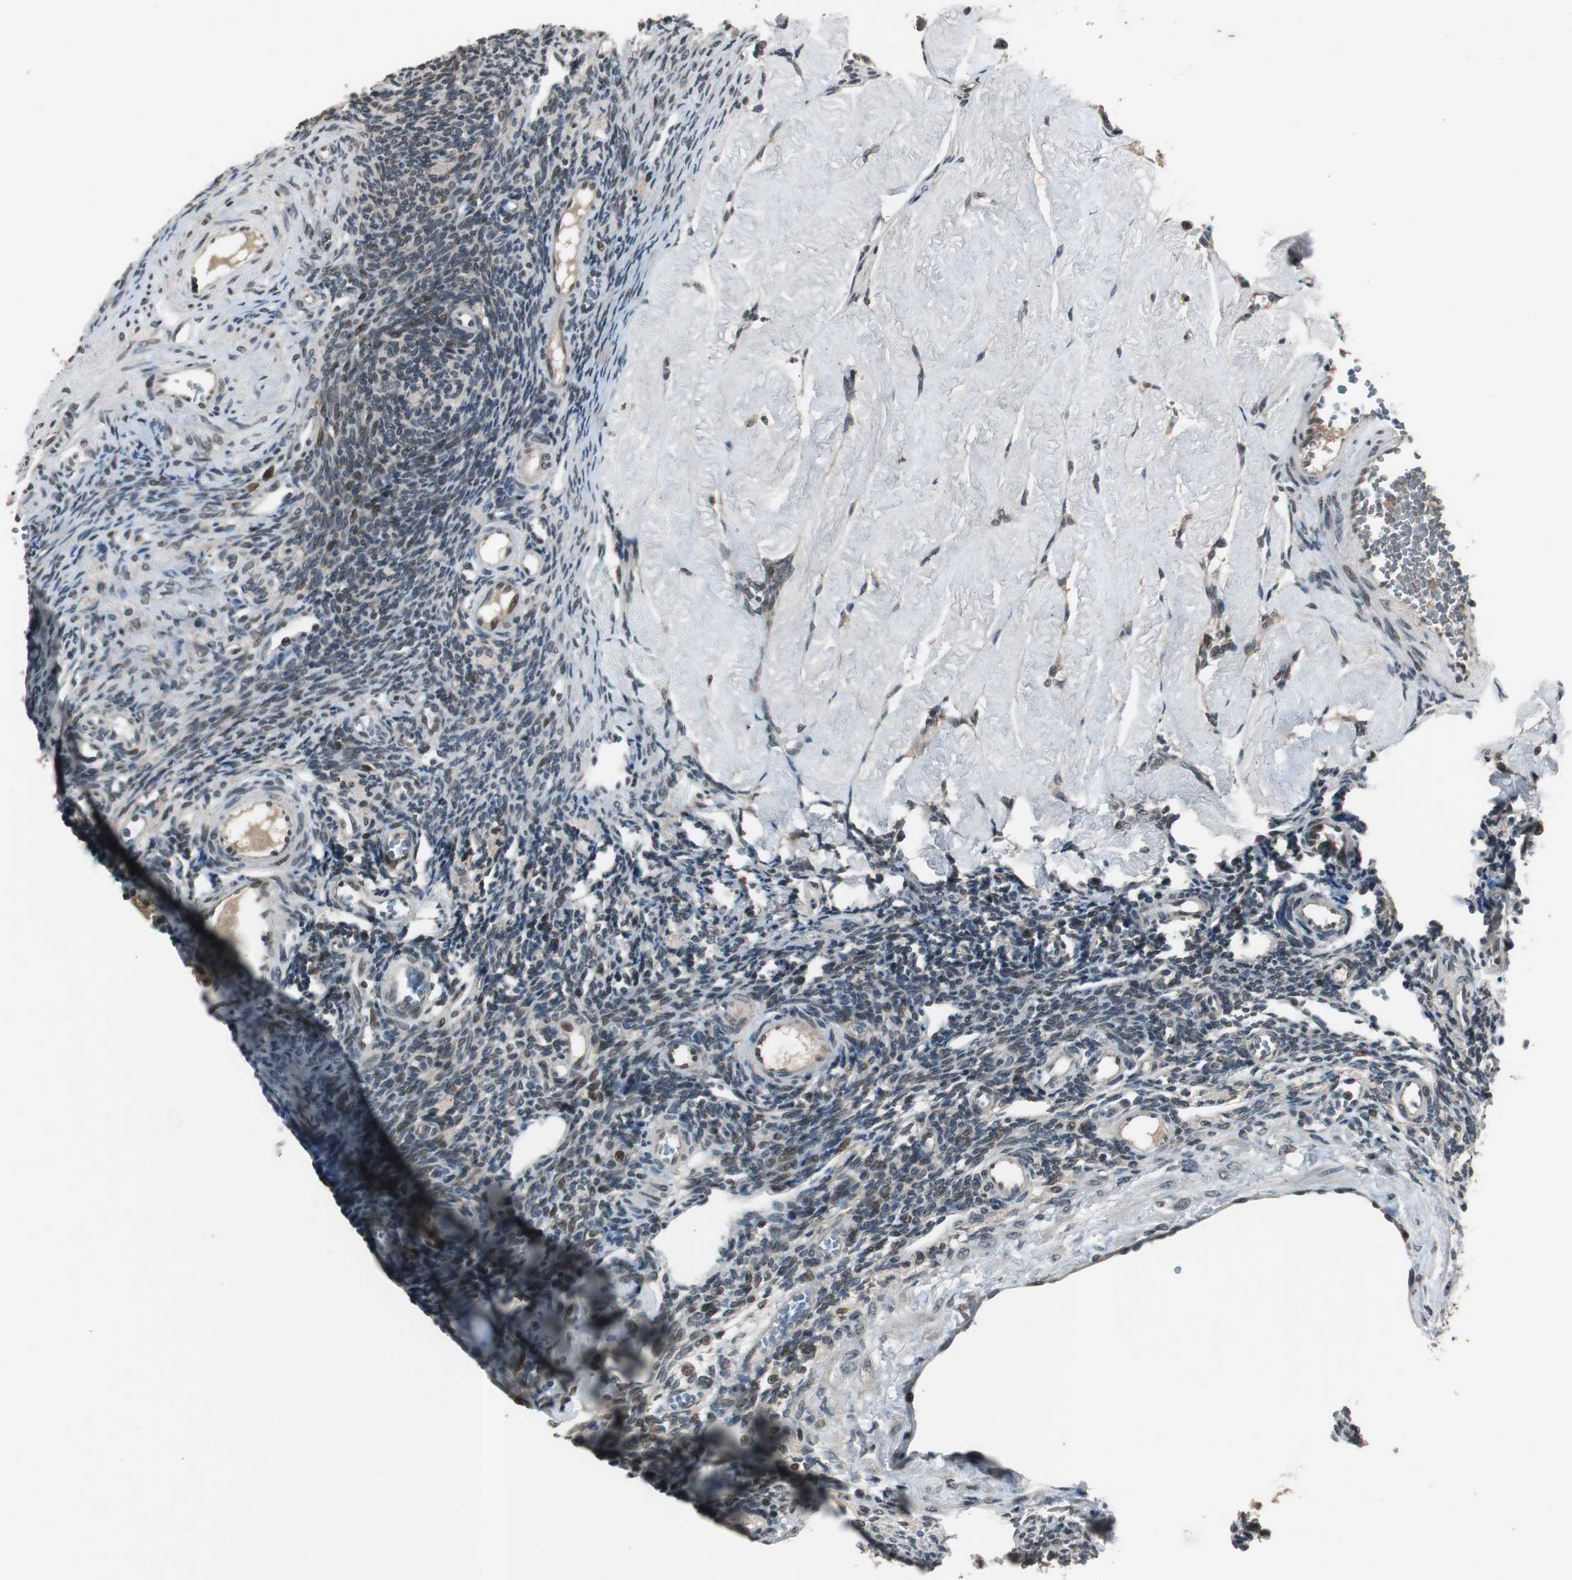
{"staining": {"intensity": "moderate", "quantity": "25%-75%", "location": "nuclear"}, "tissue": "ovary", "cell_type": "Ovarian stroma cells", "image_type": "normal", "snomed": [{"axis": "morphology", "description": "Normal tissue, NOS"}, {"axis": "topography", "description": "Ovary"}], "caption": "DAB immunohistochemical staining of unremarkable human ovary reveals moderate nuclear protein staining in approximately 25%-75% of ovarian stroma cells. (Brightfield microscopy of DAB IHC at high magnification).", "gene": "BOLA1", "patient": {"sex": "female", "age": 33}}